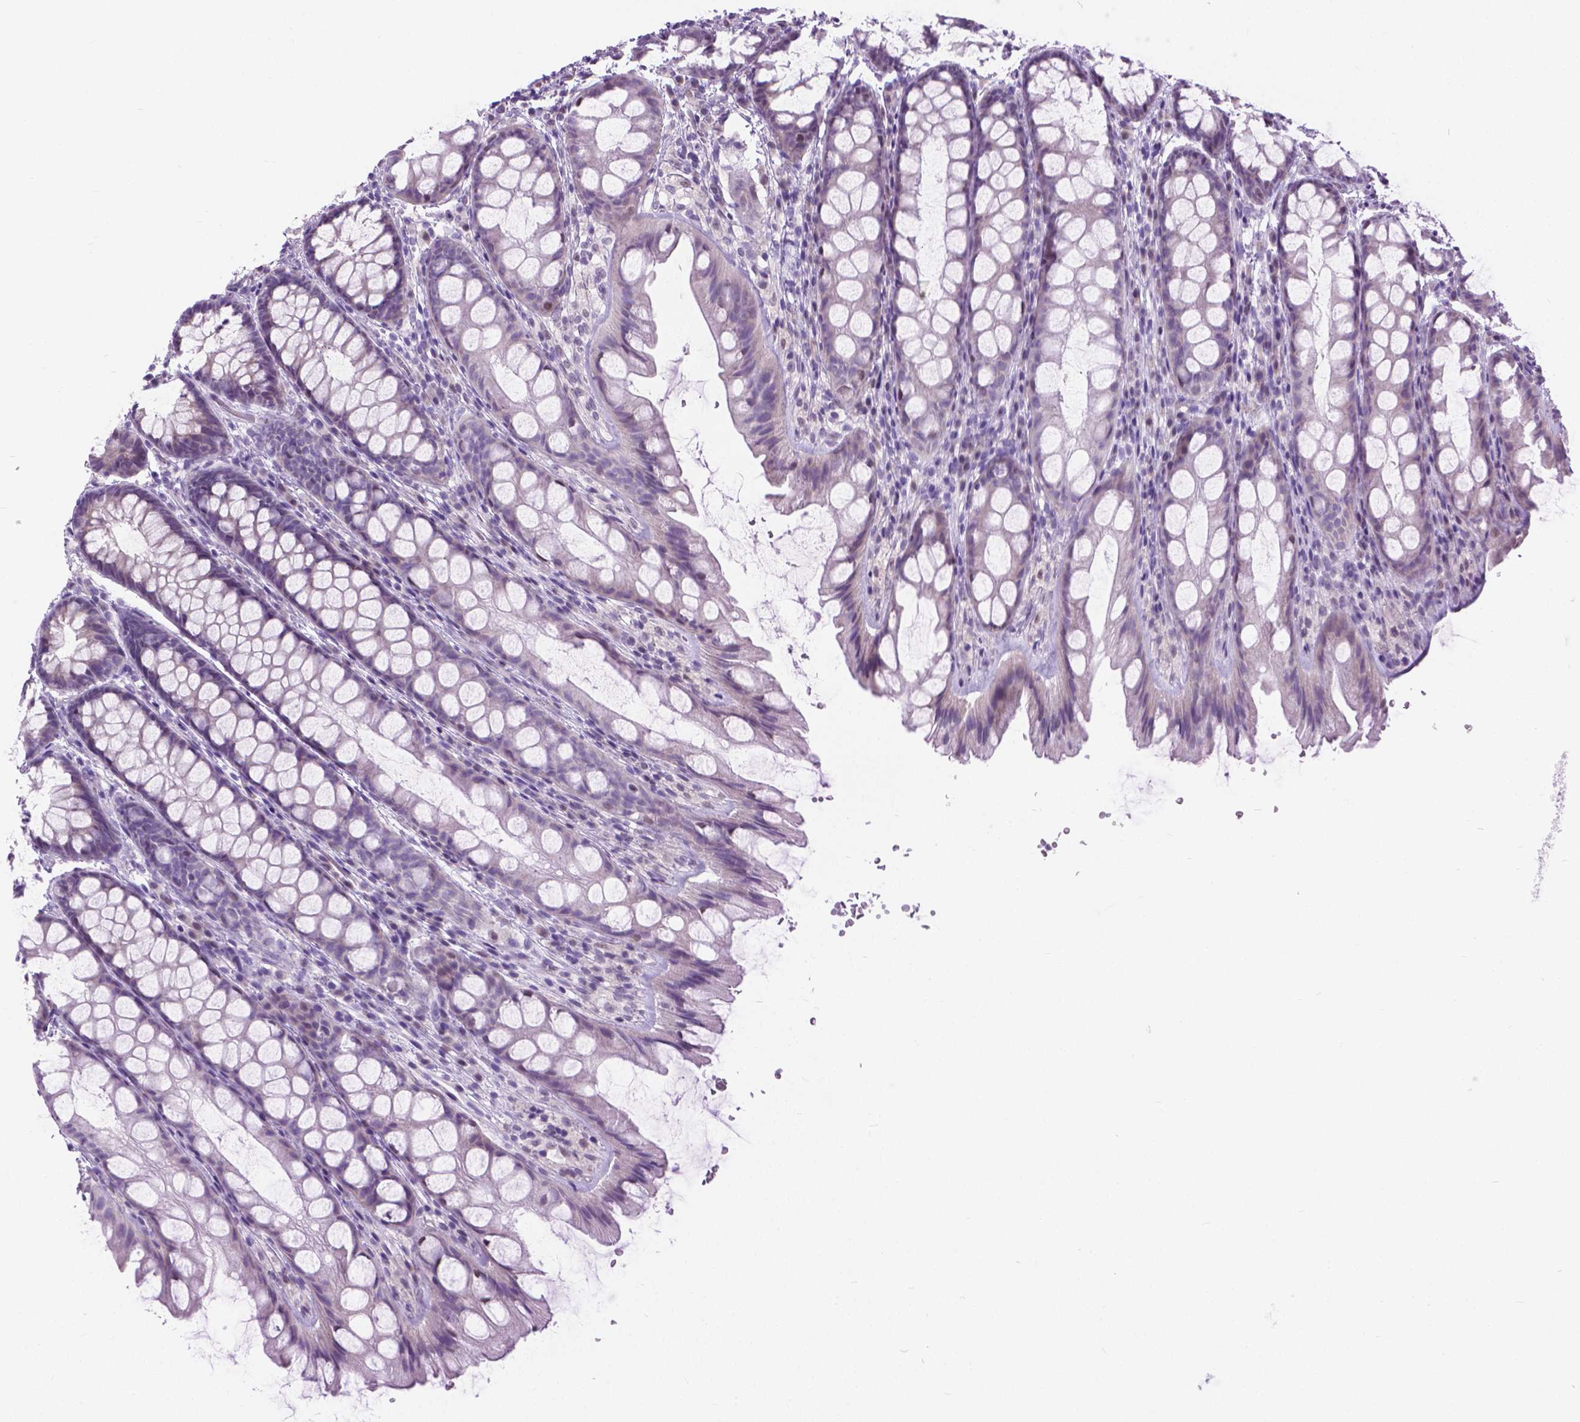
{"staining": {"intensity": "negative", "quantity": "none", "location": "none"}, "tissue": "colon", "cell_type": "Endothelial cells", "image_type": "normal", "snomed": [{"axis": "morphology", "description": "Normal tissue, NOS"}, {"axis": "topography", "description": "Colon"}], "caption": "This photomicrograph is of unremarkable colon stained with IHC to label a protein in brown with the nuclei are counter-stained blue. There is no expression in endothelial cells. (DAB (3,3'-diaminobenzidine) immunohistochemistry (IHC), high magnification).", "gene": "APCDD1L", "patient": {"sex": "male", "age": 47}}